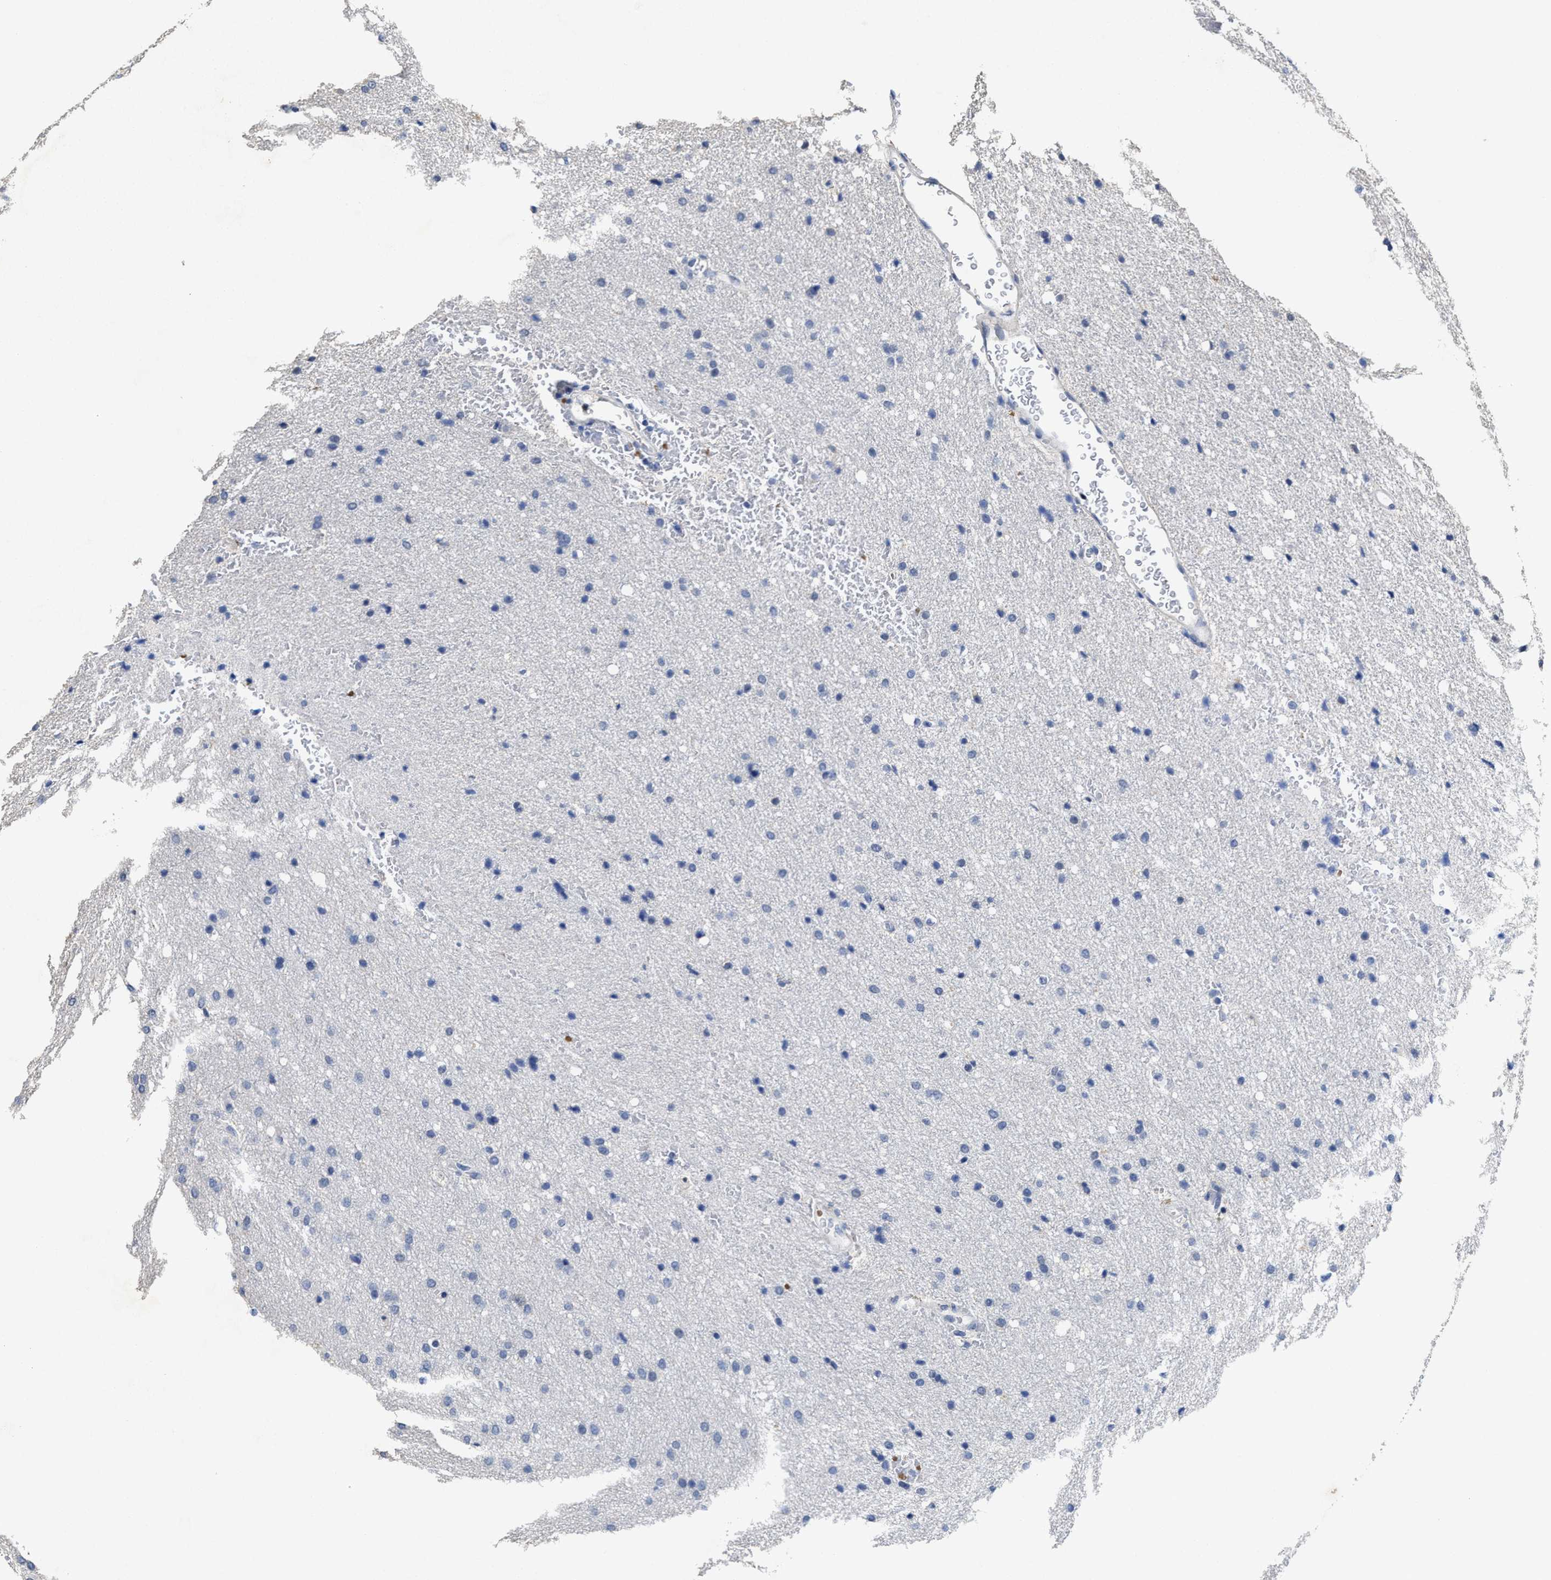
{"staining": {"intensity": "negative", "quantity": "none", "location": "none"}, "tissue": "glioma", "cell_type": "Tumor cells", "image_type": "cancer", "snomed": [{"axis": "morphology", "description": "Glioma, malignant, Low grade"}, {"axis": "topography", "description": "Brain"}], "caption": "A high-resolution micrograph shows immunohistochemistry (IHC) staining of malignant glioma (low-grade), which exhibits no significant expression in tumor cells.", "gene": "ZFAT", "patient": {"sex": "female", "age": 37}}